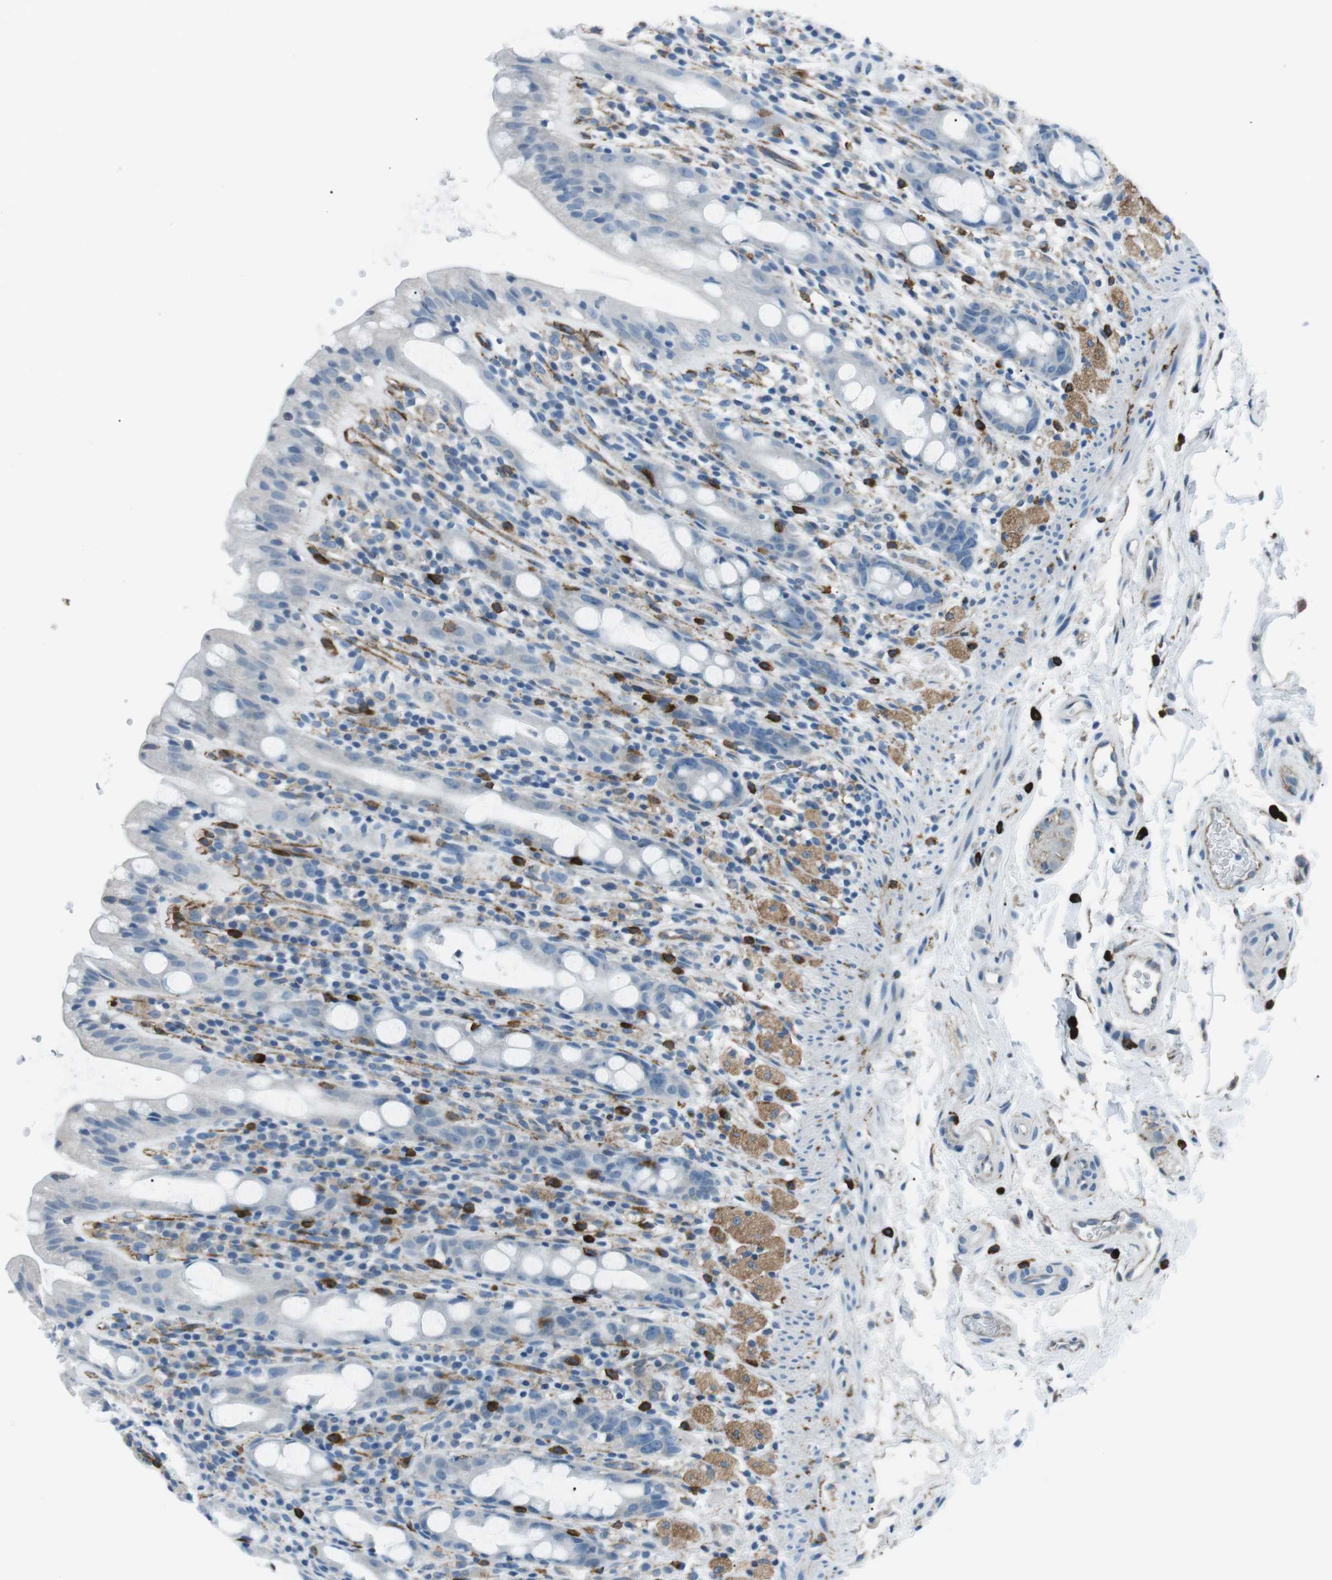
{"staining": {"intensity": "negative", "quantity": "none", "location": "none"}, "tissue": "rectum", "cell_type": "Glandular cells", "image_type": "normal", "snomed": [{"axis": "morphology", "description": "Normal tissue, NOS"}, {"axis": "topography", "description": "Rectum"}], "caption": "An image of human rectum is negative for staining in glandular cells. (Brightfield microscopy of DAB immunohistochemistry (IHC) at high magnification).", "gene": "CSF2RA", "patient": {"sex": "male", "age": 44}}